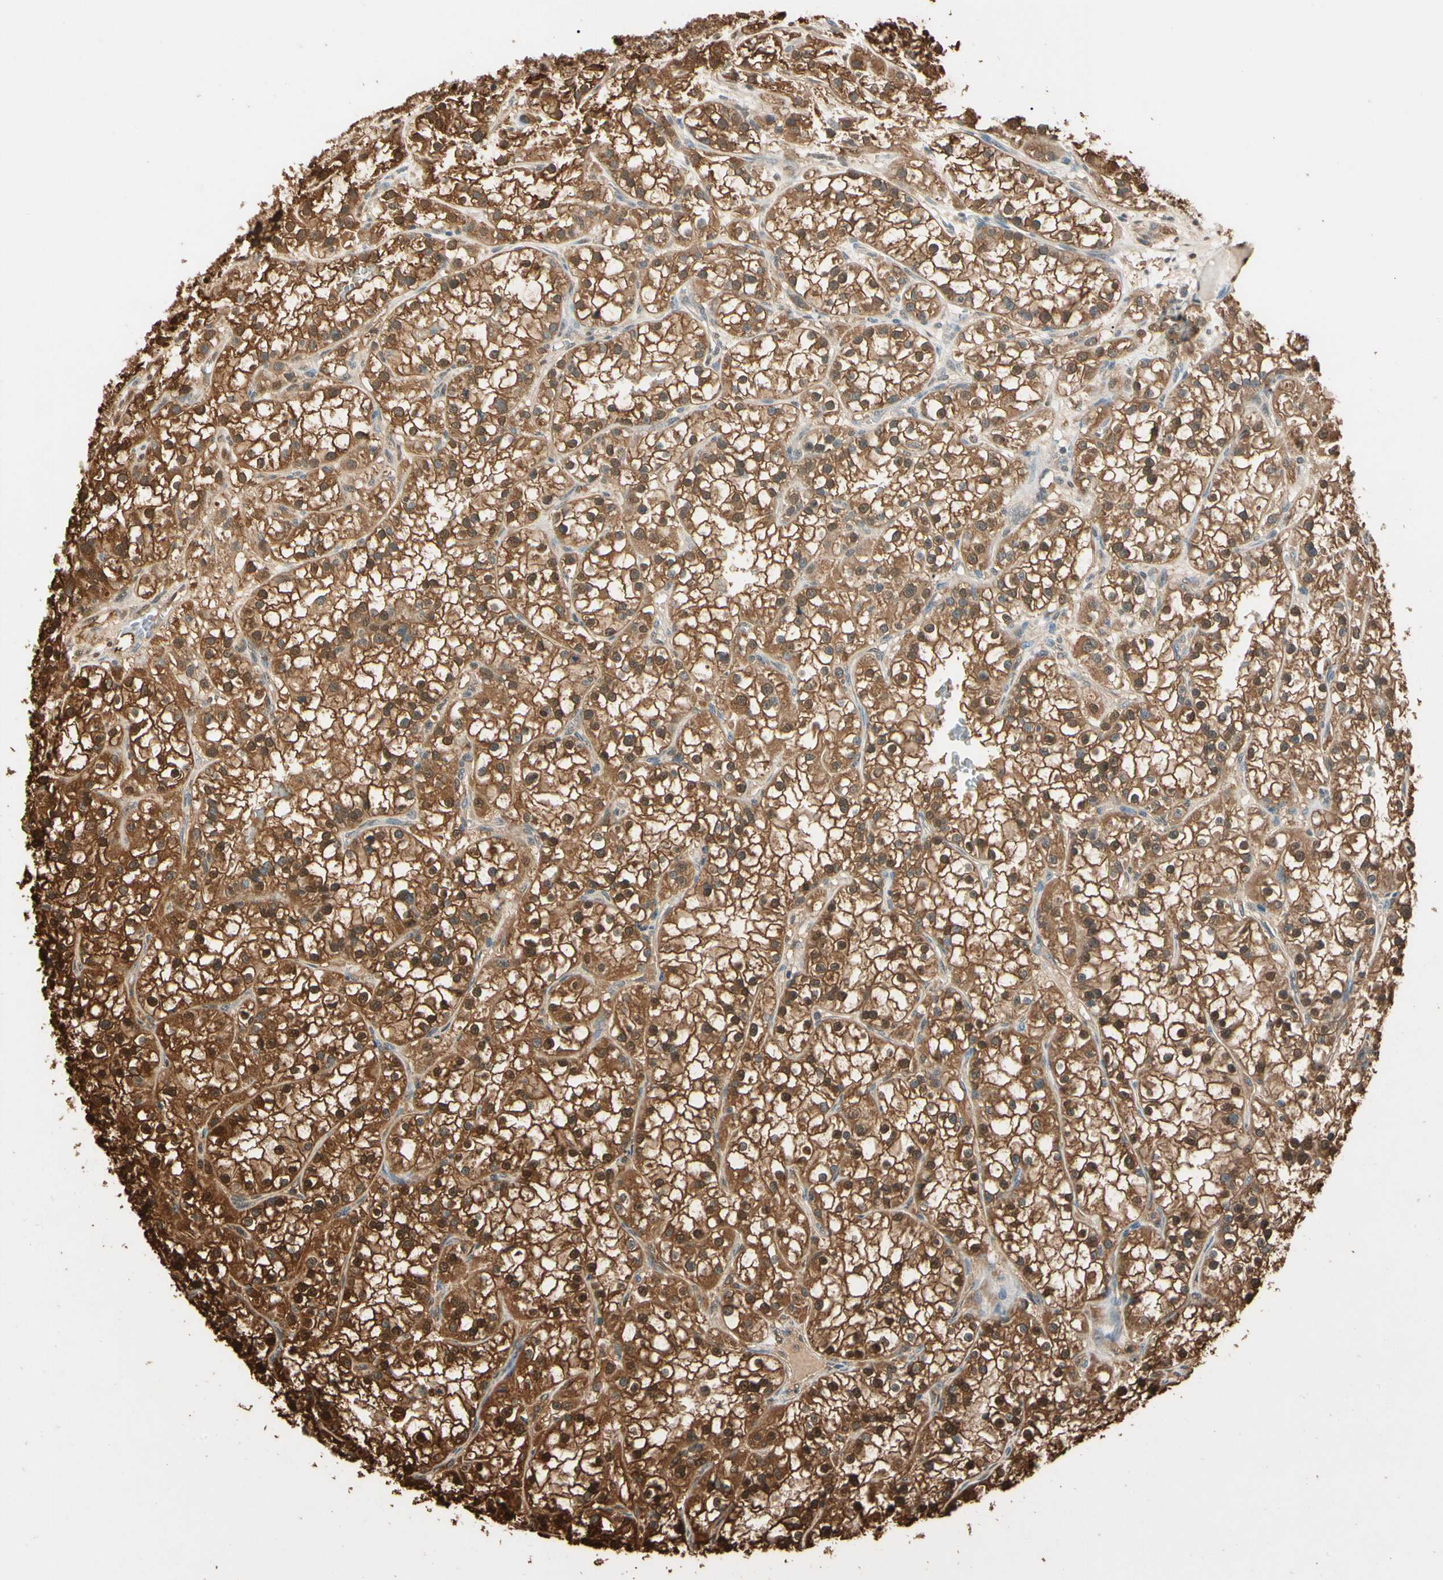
{"staining": {"intensity": "moderate", "quantity": ">75%", "location": "cytoplasmic/membranous,nuclear"}, "tissue": "renal cancer", "cell_type": "Tumor cells", "image_type": "cancer", "snomed": [{"axis": "morphology", "description": "Adenocarcinoma, NOS"}, {"axis": "topography", "description": "Kidney"}], "caption": "This photomicrograph reveals immunohistochemistry (IHC) staining of human renal adenocarcinoma, with medium moderate cytoplasmic/membranous and nuclear expression in about >75% of tumor cells.", "gene": "PNCK", "patient": {"sex": "female", "age": 52}}